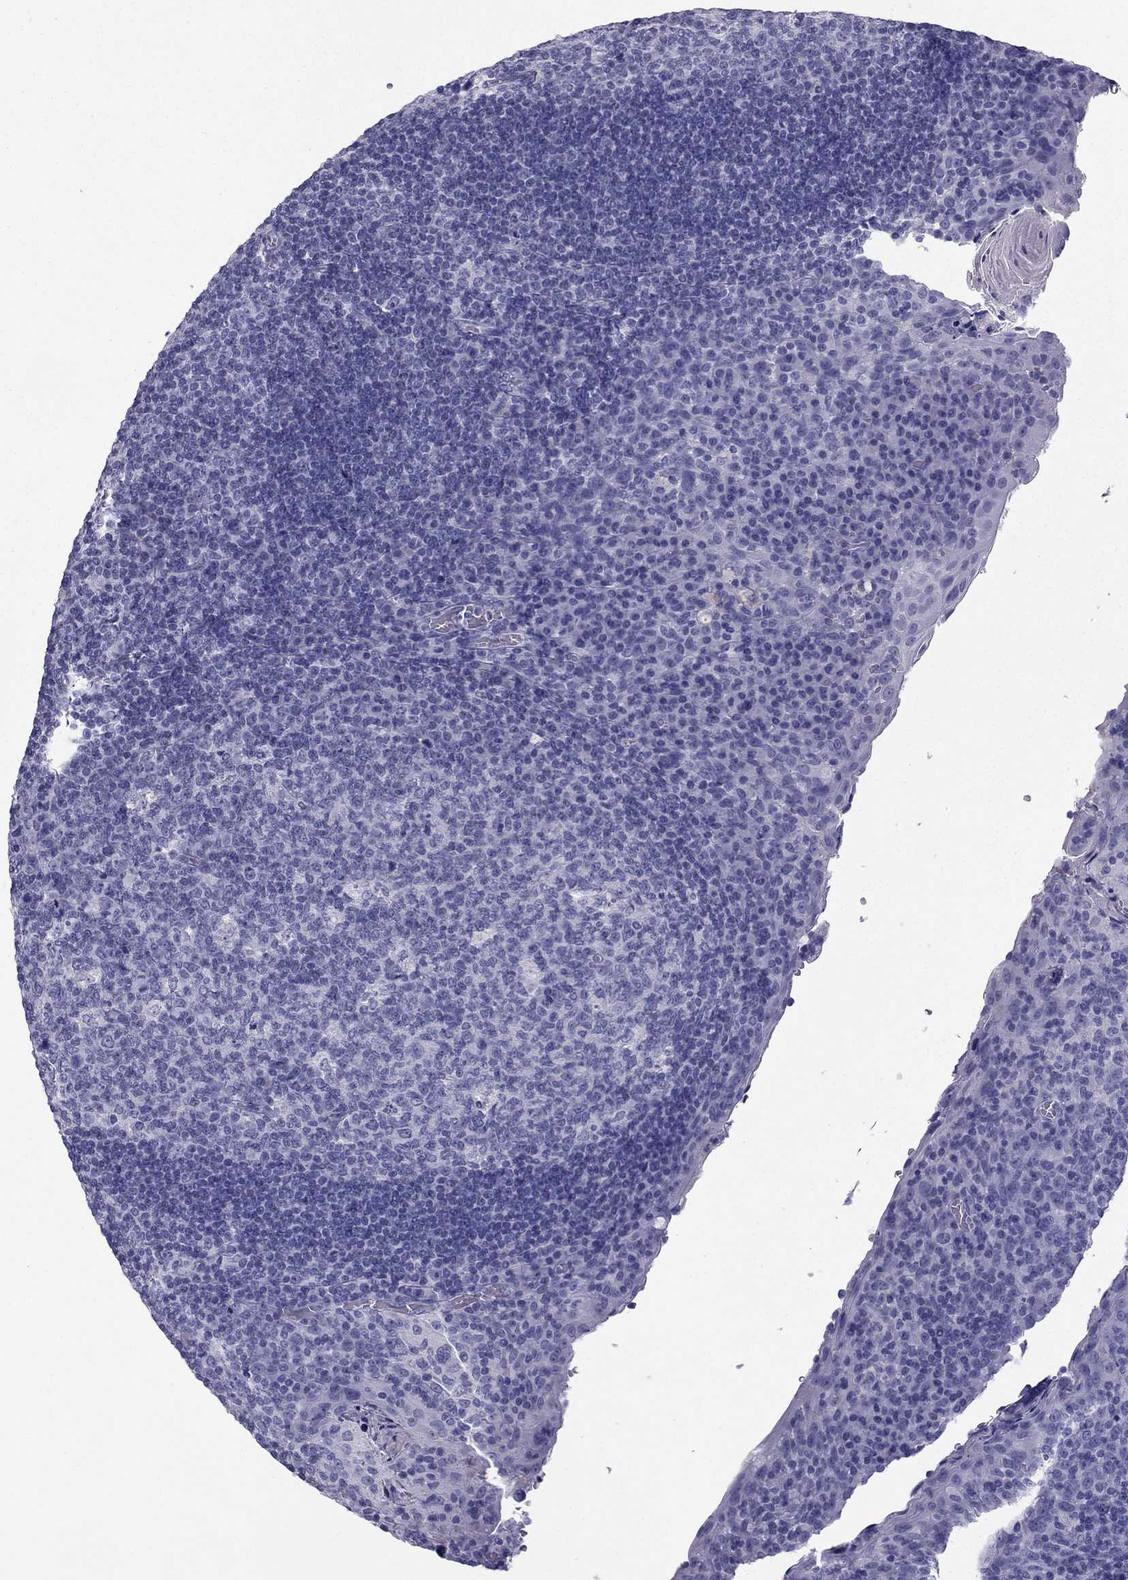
{"staining": {"intensity": "negative", "quantity": "none", "location": "none"}, "tissue": "tonsil", "cell_type": "Germinal center cells", "image_type": "normal", "snomed": [{"axis": "morphology", "description": "Normal tissue, NOS"}, {"axis": "topography", "description": "Tonsil"}], "caption": "High power microscopy image of an immunohistochemistry (IHC) image of benign tonsil, revealing no significant staining in germinal center cells.", "gene": "NPTX1", "patient": {"sex": "male", "age": 17}}